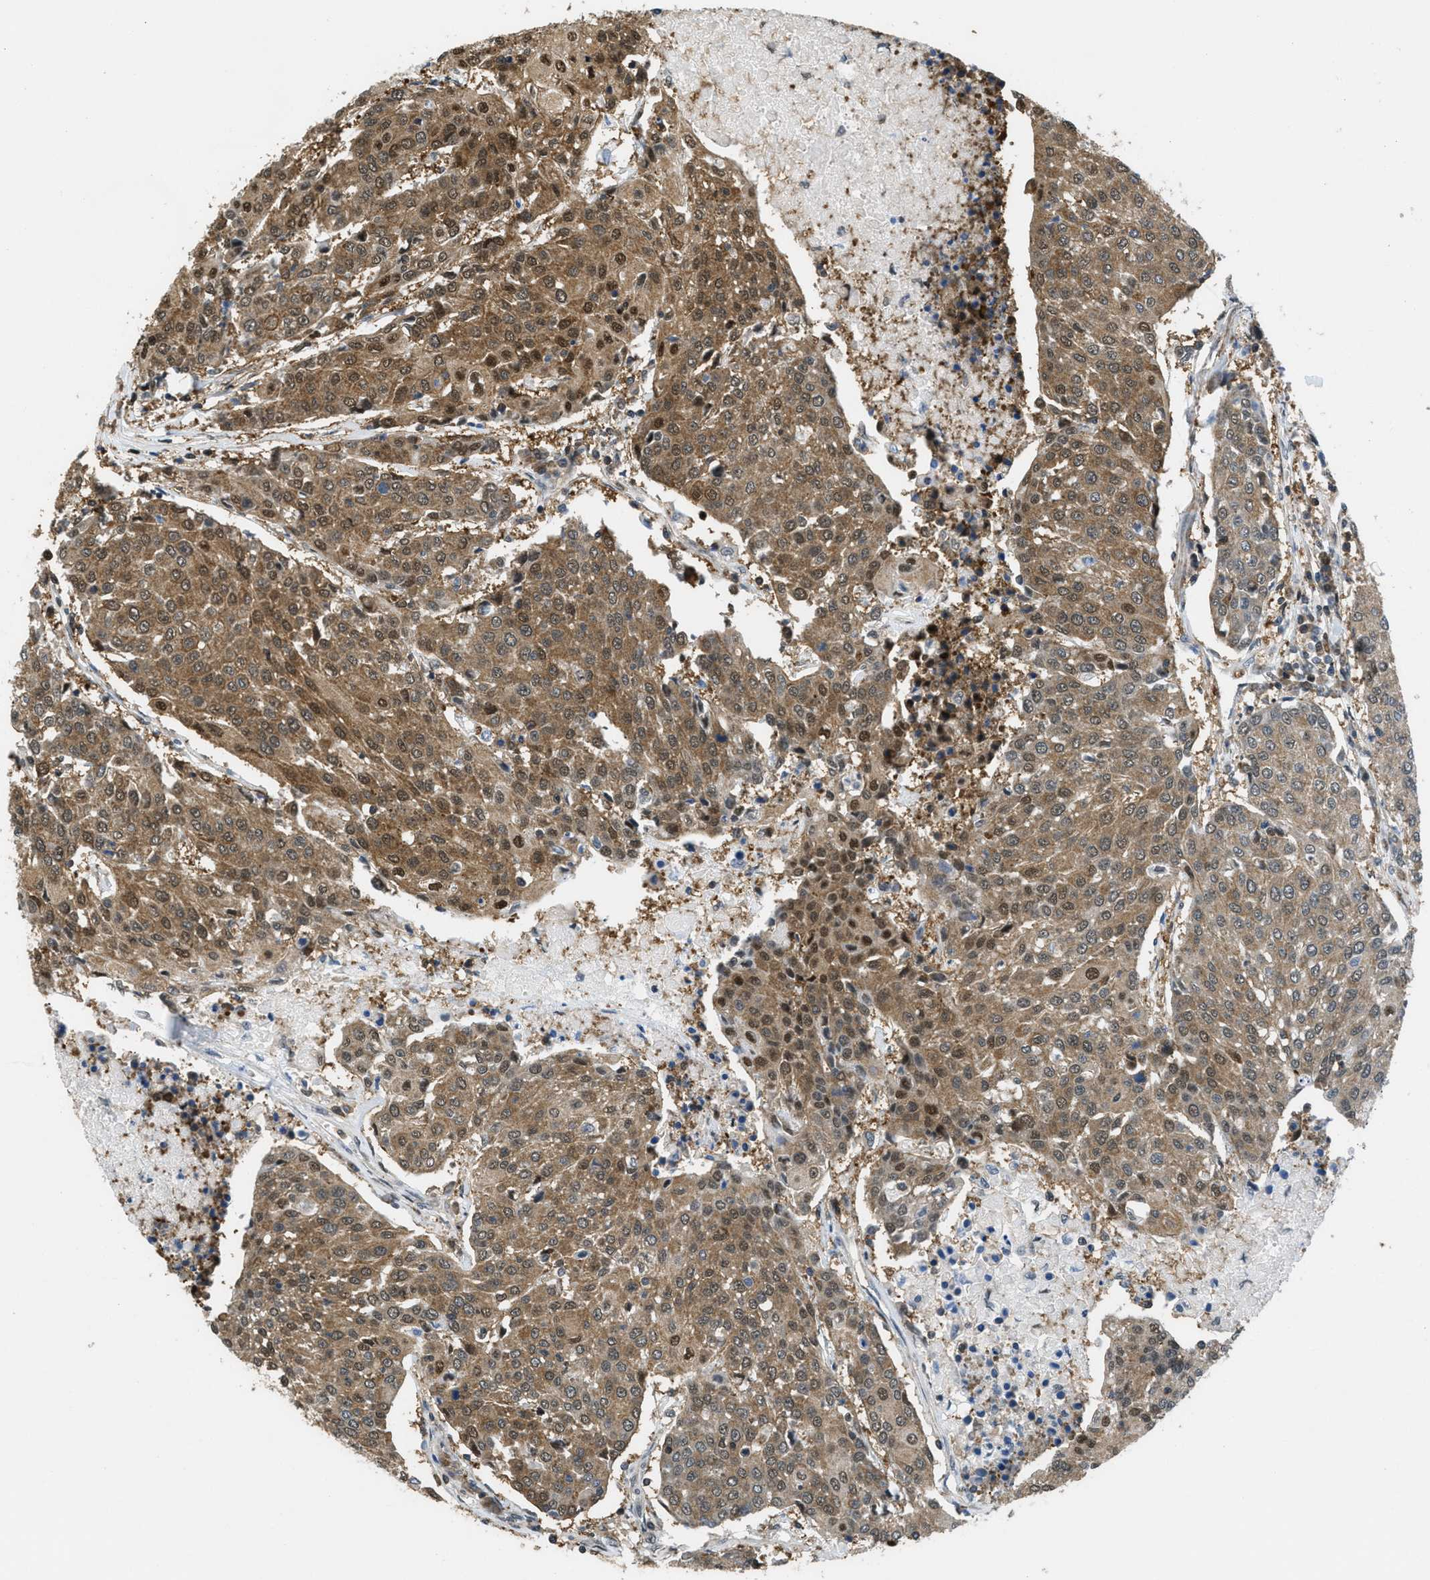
{"staining": {"intensity": "moderate", "quantity": ">75%", "location": "cytoplasmic/membranous,nuclear"}, "tissue": "urothelial cancer", "cell_type": "Tumor cells", "image_type": "cancer", "snomed": [{"axis": "morphology", "description": "Urothelial carcinoma, High grade"}, {"axis": "topography", "description": "Urinary bladder"}], "caption": "Protein staining of high-grade urothelial carcinoma tissue reveals moderate cytoplasmic/membranous and nuclear positivity in approximately >75% of tumor cells.", "gene": "PIP5K1C", "patient": {"sex": "female", "age": 85}}